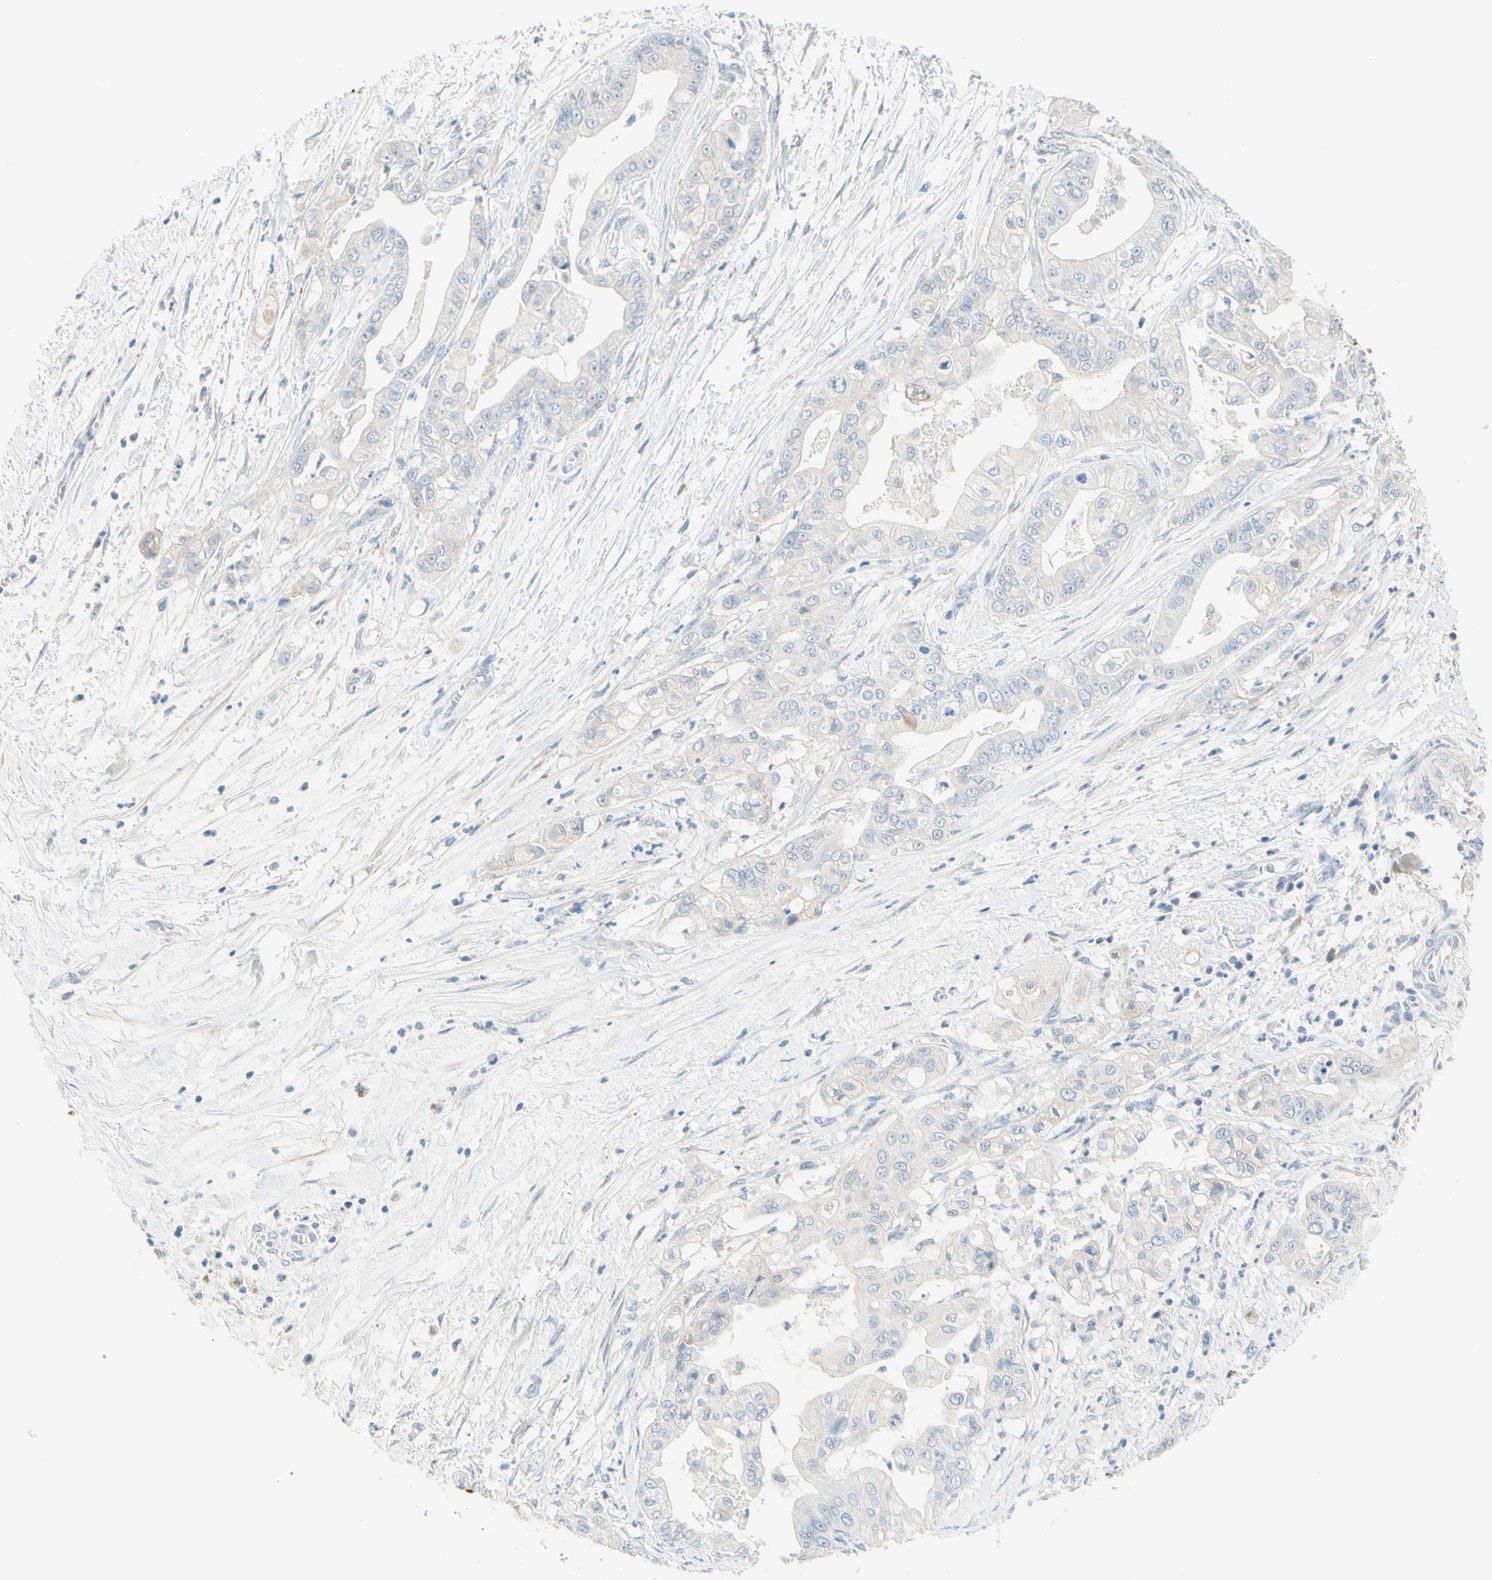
{"staining": {"intensity": "negative", "quantity": "none", "location": "none"}, "tissue": "pancreatic cancer", "cell_type": "Tumor cells", "image_type": "cancer", "snomed": [{"axis": "morphology", "description": "Adenocarcinoma, NOS"}, {"axis": "topography", "description": "Pancreas"}], "caption": "Tumor cells are negative for protein expression in human adenocarcinoma (pancreatic).", "gene": "NECTIN4", "patient": {"sex": "female", "age": 75}}